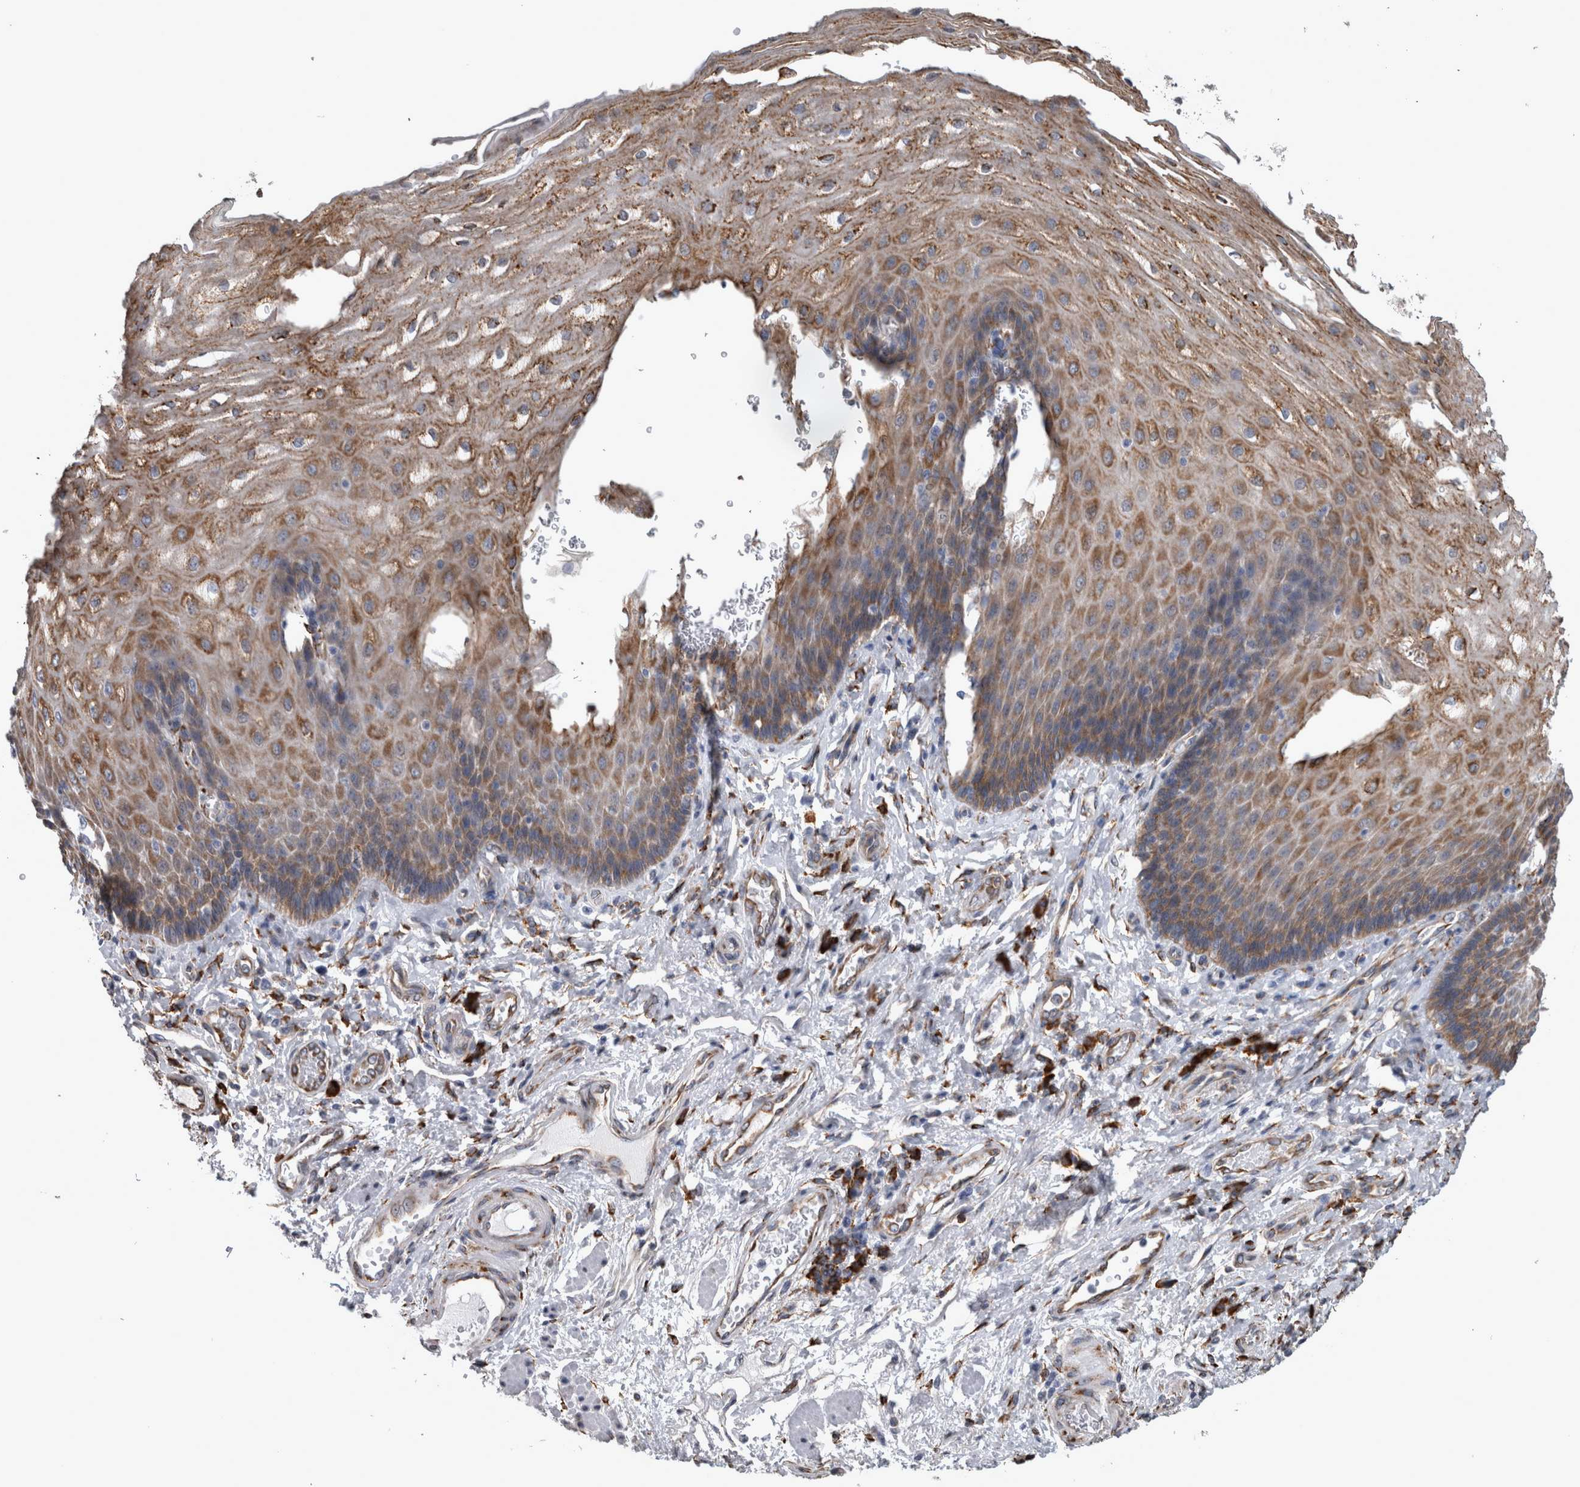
{"staining": {"intensity": "moderate", "quantity": ">75%", "location": "cytoplasmic/membranous"}, "tissue": "esophagus", "cell_type": "Squamous epithelial cells", "image_type": "normal", "snomed": [{"axis": "morphology", "description": "Normal tissue, NOS"}, {"axis": "topography", "description": "Esophagus"}], "caption": "Immunohistochemistry (IHC) (DAB) staining of unremarkable human esophagus reveals moderate cytoplasmic/membranous protein positivity in about >75% of squamous epithelial cells.", "gene": "FHIP2B", "patient": {"sex": "male", "age": 54}}